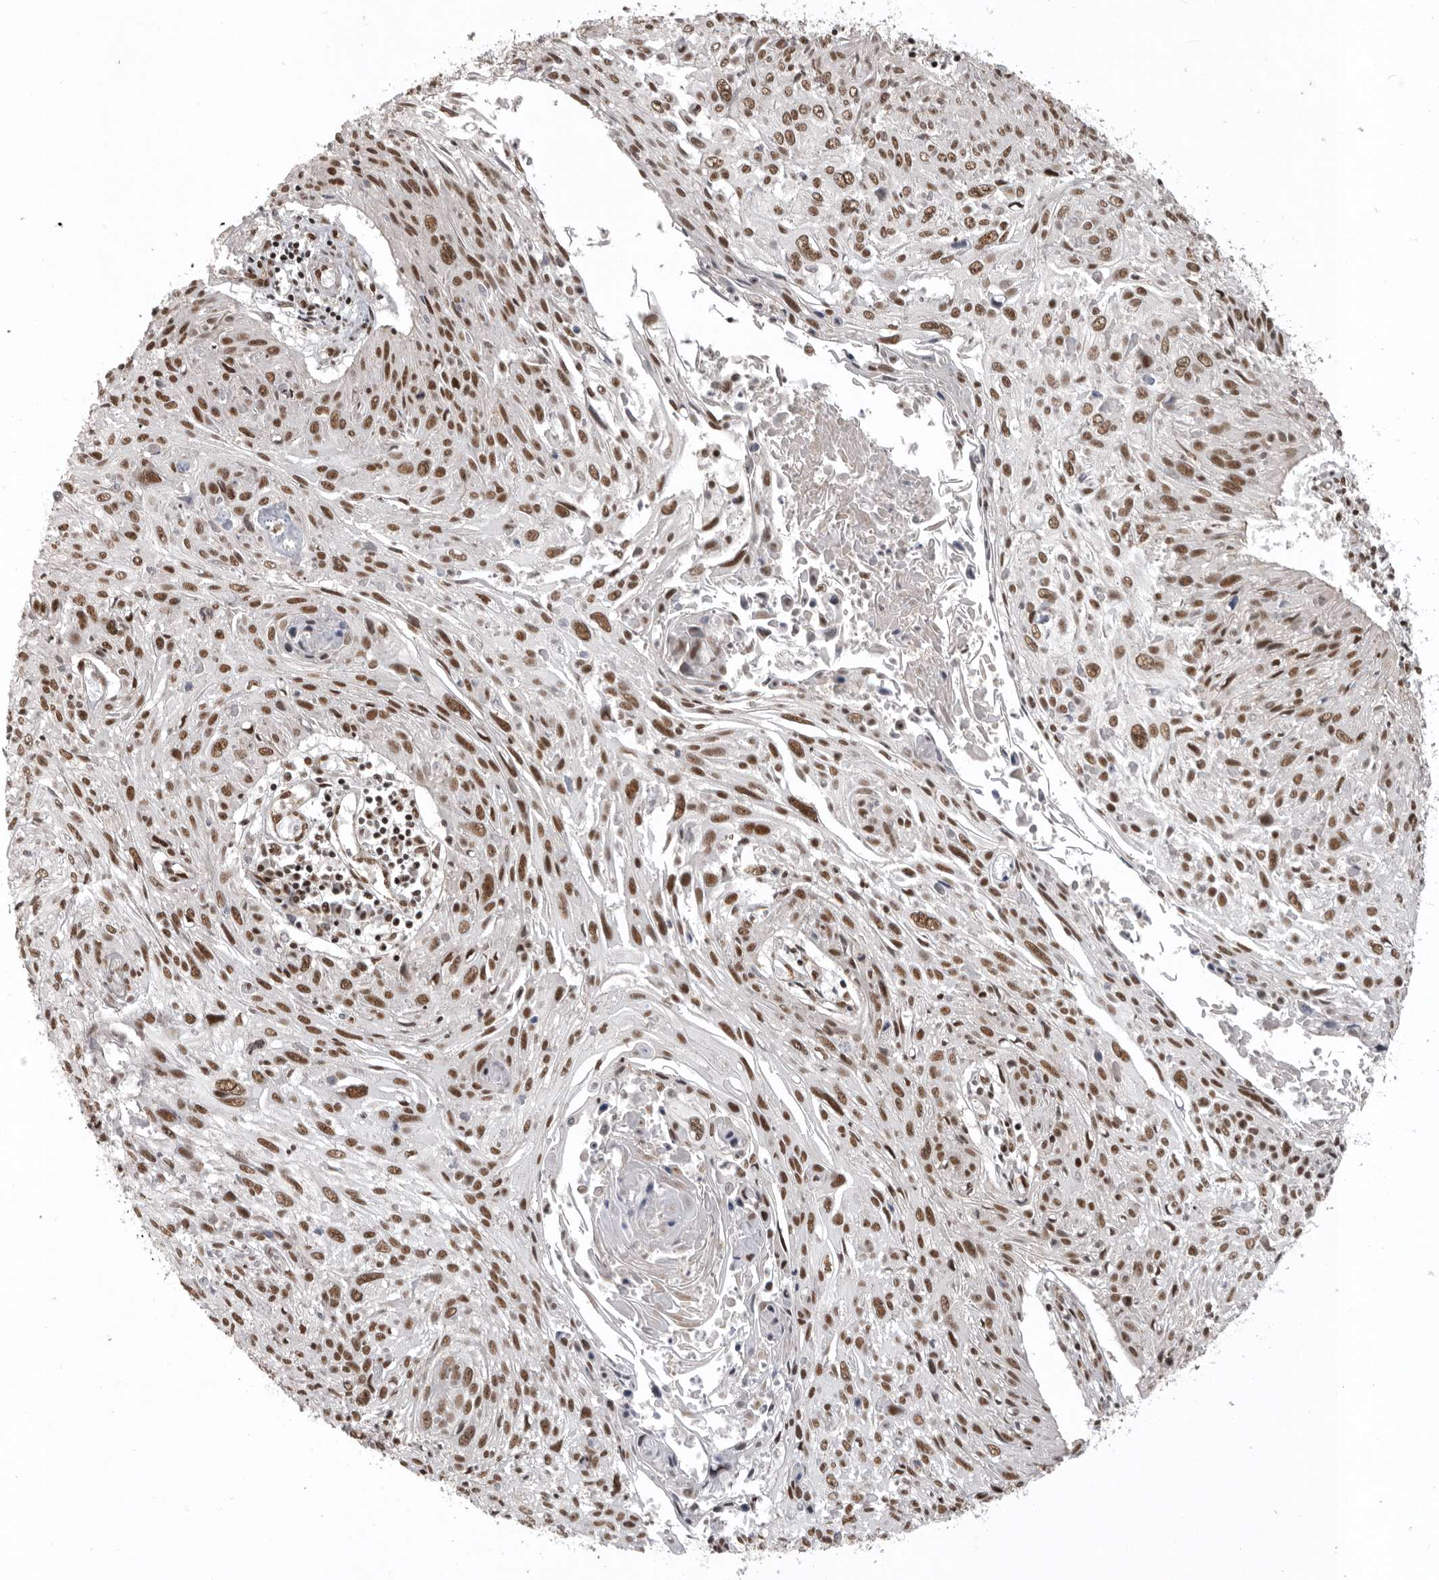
{"staining": {"intensity": "strong", "quantity": ">75%", "location": "nuclear"}, "tissue": "cervical cancer", "cell_type": "Tumor cells", "image_type": "cancer", "snomed": [{"axis": "morphology", "description": "Squamous cell carcinoma, NOS"}, {"axis": "topography", "description": "Cervix"}], "caption": "Approximately >75% of tumor cells in human cervical cancer (squamous cell carcinoma) display strong nuclear protein expression as visualized by brown immunohistochemical staining.", "gene": "CBLL1", "patient": {"sex": "female", "age": 51}}